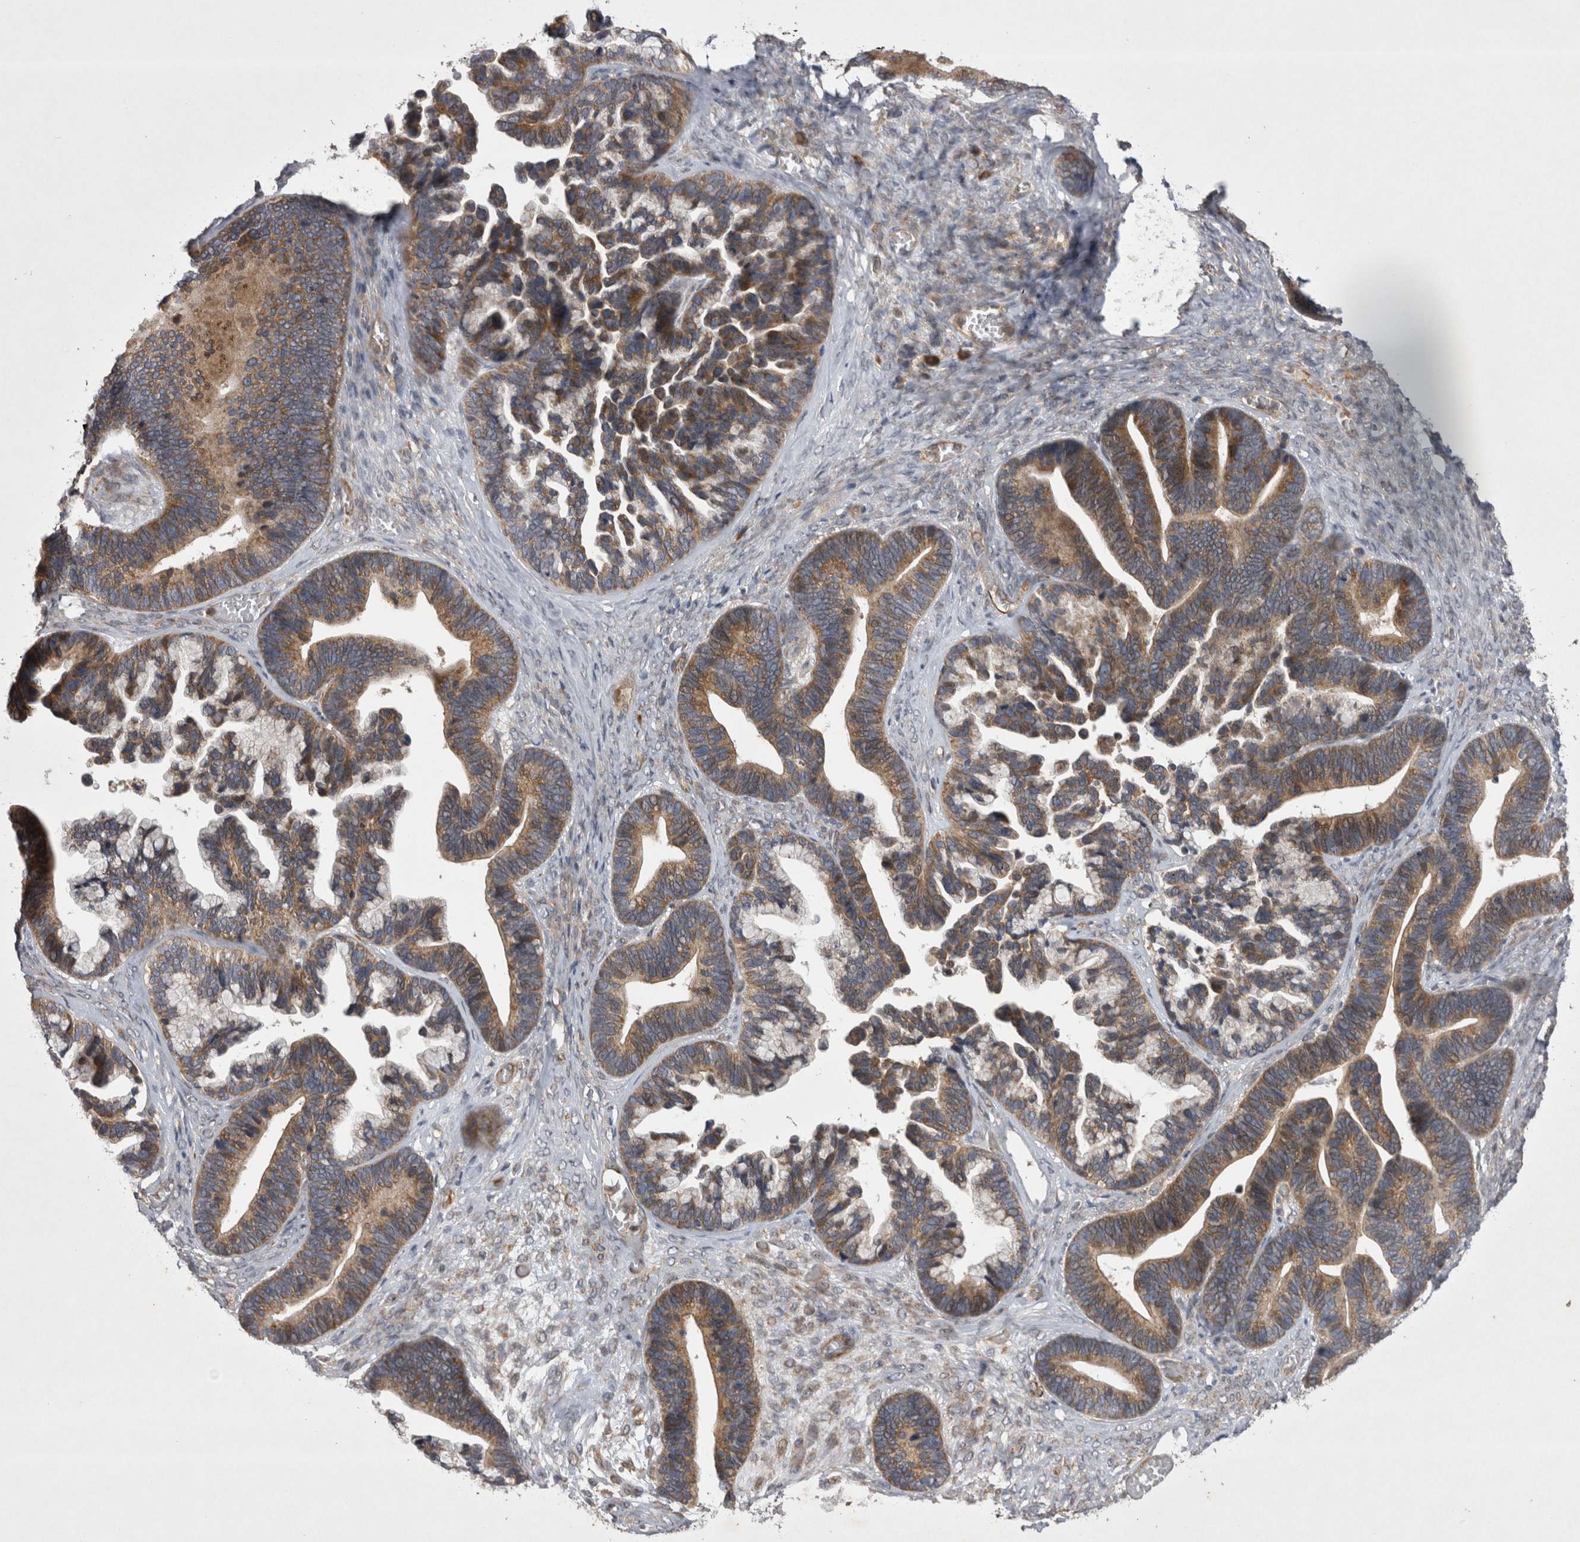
{"staining": {"intensity": "weak", "quantity": ">75%", "location": "cytoplasmic/membranous"}, "tissue": "ovarian cancer", "cell_type": "Tumor cells", "image_type": "cancer", "snomed": [{"axis": "morphology", "description": "Cystadenocarcinoma, serous, NOS"}, {"axis": "topography", "description": "Ovary"}], "caption": "An IHC image of neoplastic tissue is shown. Protein staining in brown highlights weak cytoplasmic/membranous positivity in ovarian cancer (serous cystadenocarcinoma) within tumor cells.", "gene": "TSPOAP1", "patient": {"sex": "female", "age": 56}}